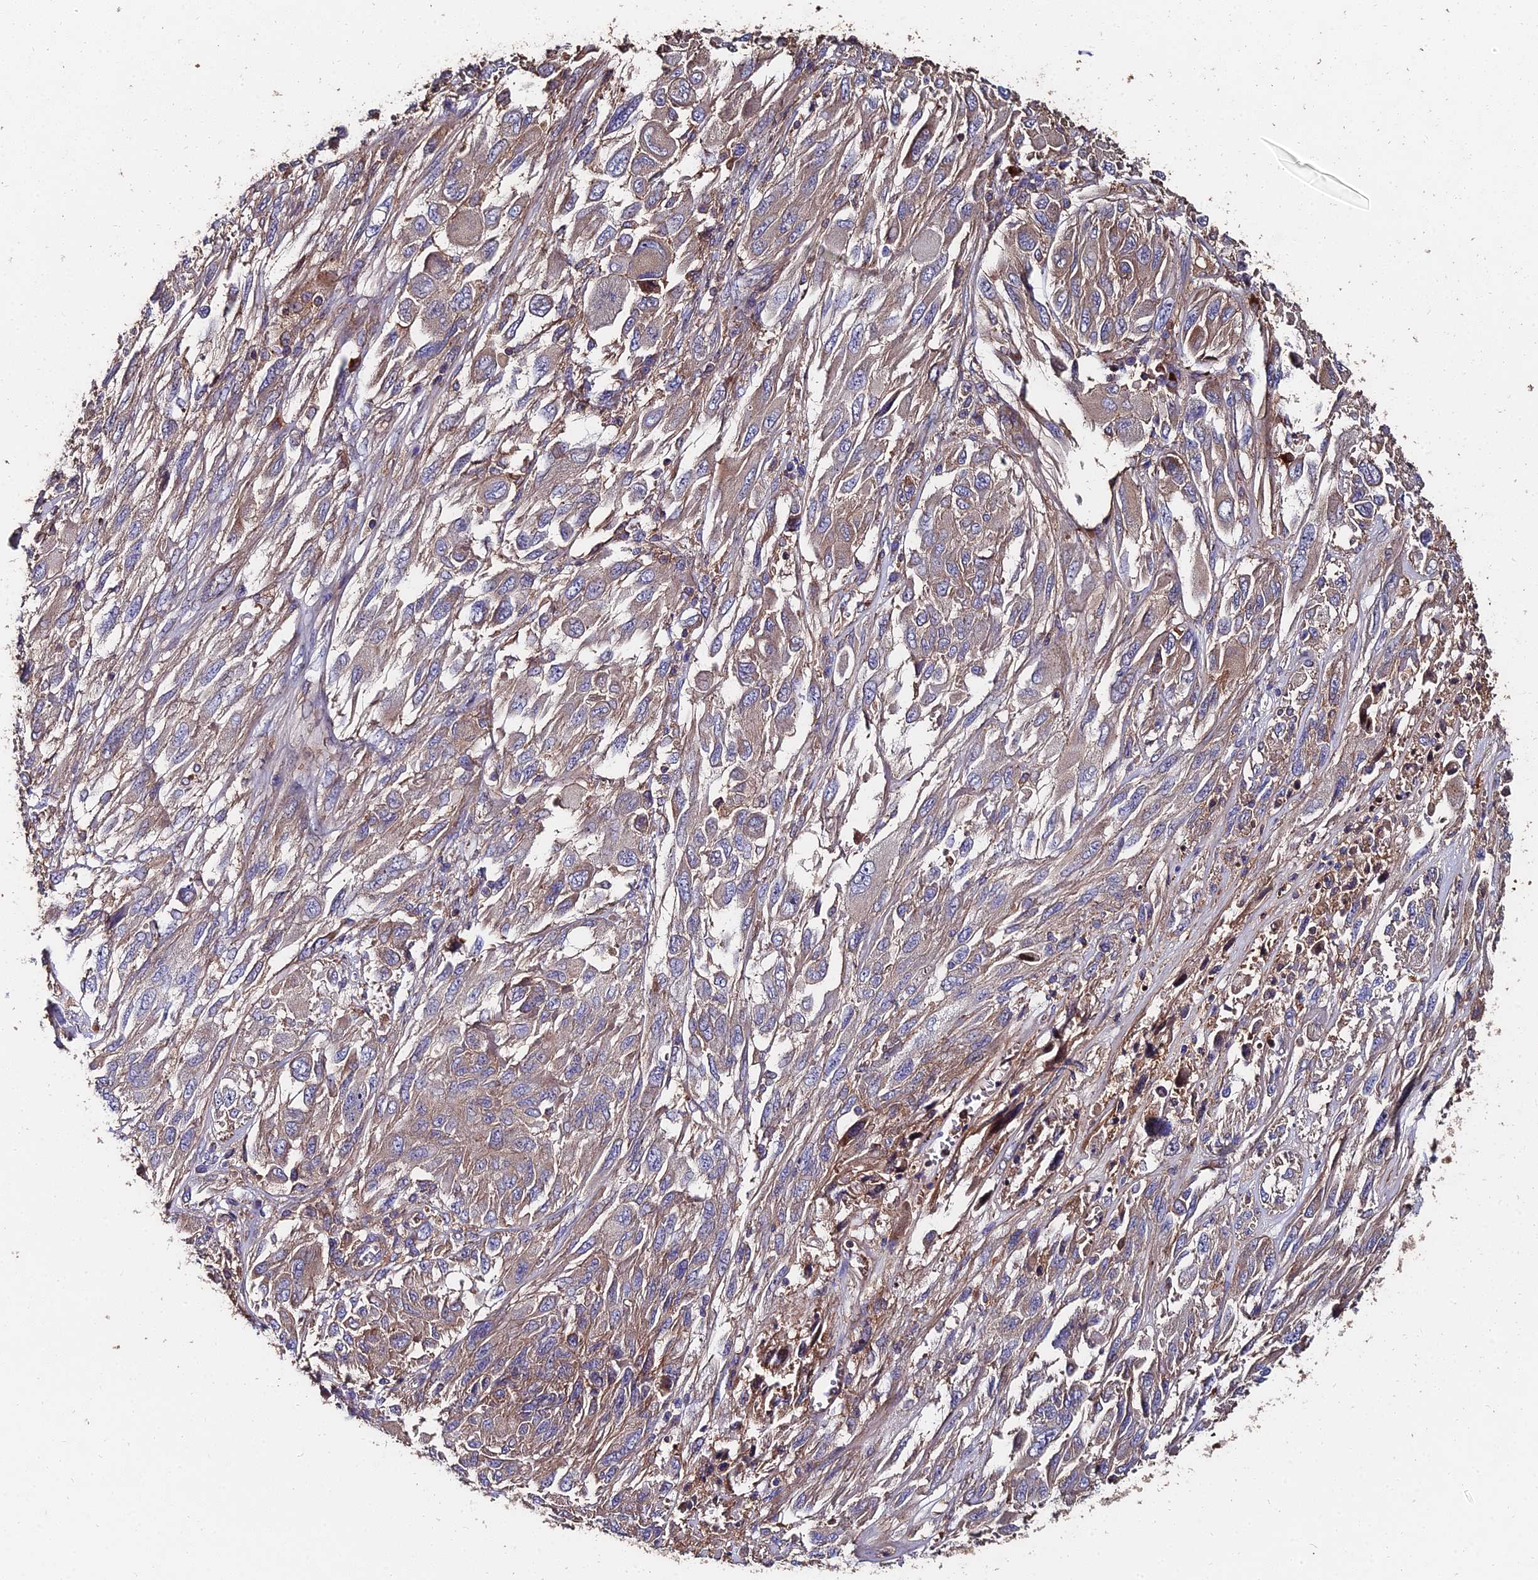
{"staining": {"intensity": "weak", "quantity": ">75%", "location": "cytoplasmic/membranous"}, "tissue": "melanoma", "cell_type": "Tumor cells", "image_type": "cancer", "snomed": [{"axis": "morphology", "description": "Malignant melanoma, NOS"}, {"axis": "topography", "description": "Skin"}], "caption": "Immunohistochemical staining of malignant melanoma displays low levels of weak cytoplasmic/membranous protein positivity in about >75% of tumor cells.", "gene": "EXT1", "patient": {"sex": "female", "age": 91}}